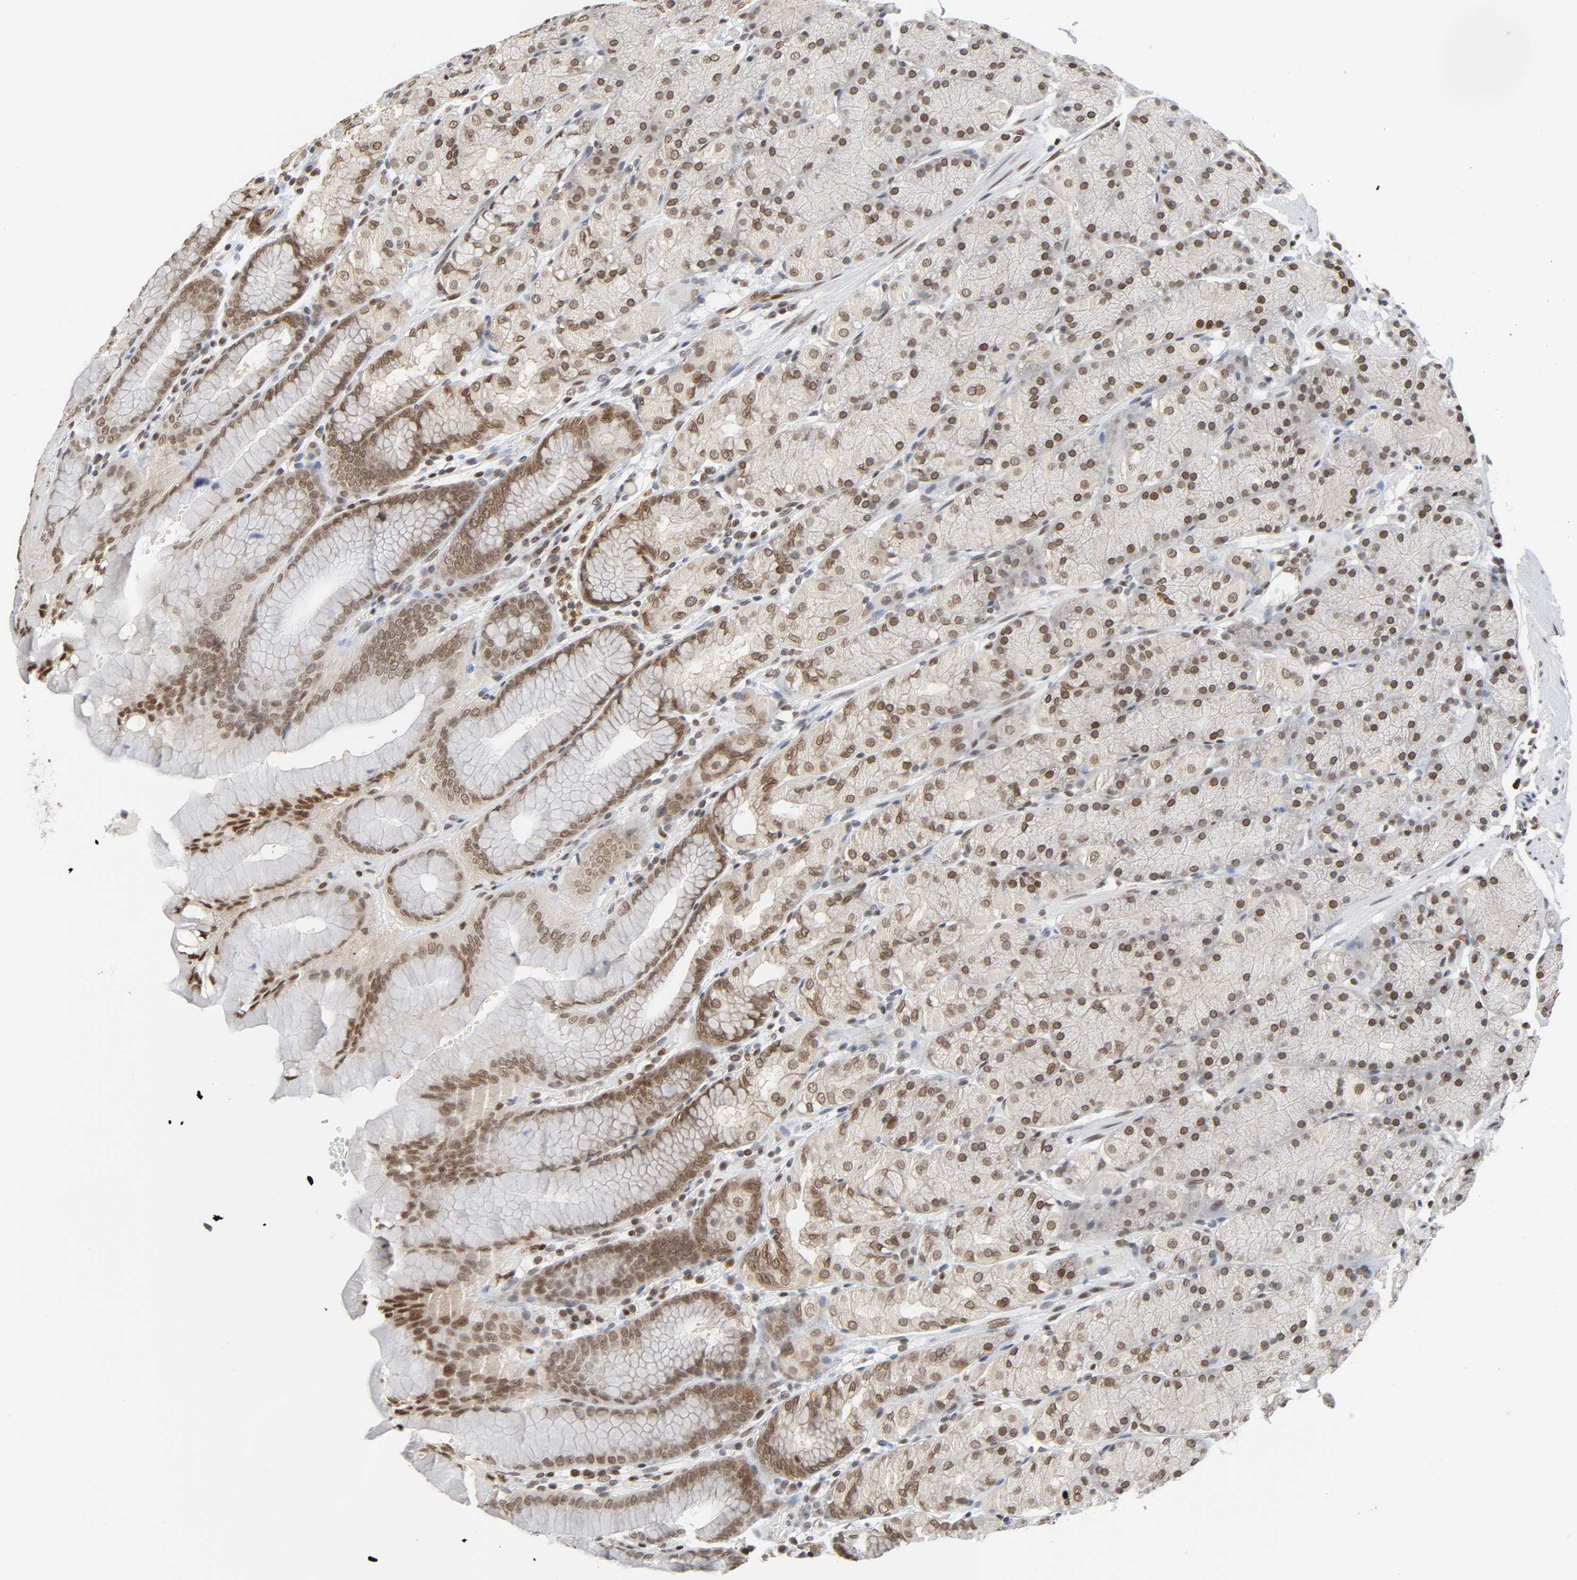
{"staining": {"intensity": "moderate", "quantity": ">75%", "location": "nuclear"}, "tissue": "stomach", "cell_type": "Glandular cells", "image_type": "normal", "snomed": [{"axis": "morphology", "description": "Normal tissue, NOS"}, {"axis": "topography", "description": "Stomach, upper"}, {"axis": "topography", "description": "Stomach"}], "caption": "Immunohistochemical staining of normal human stomach displays moderate nuclear protein staining in about >75% of glandular cells.", "gene": "SUMO1", "patient": {"sex": "male", "age": 76}}